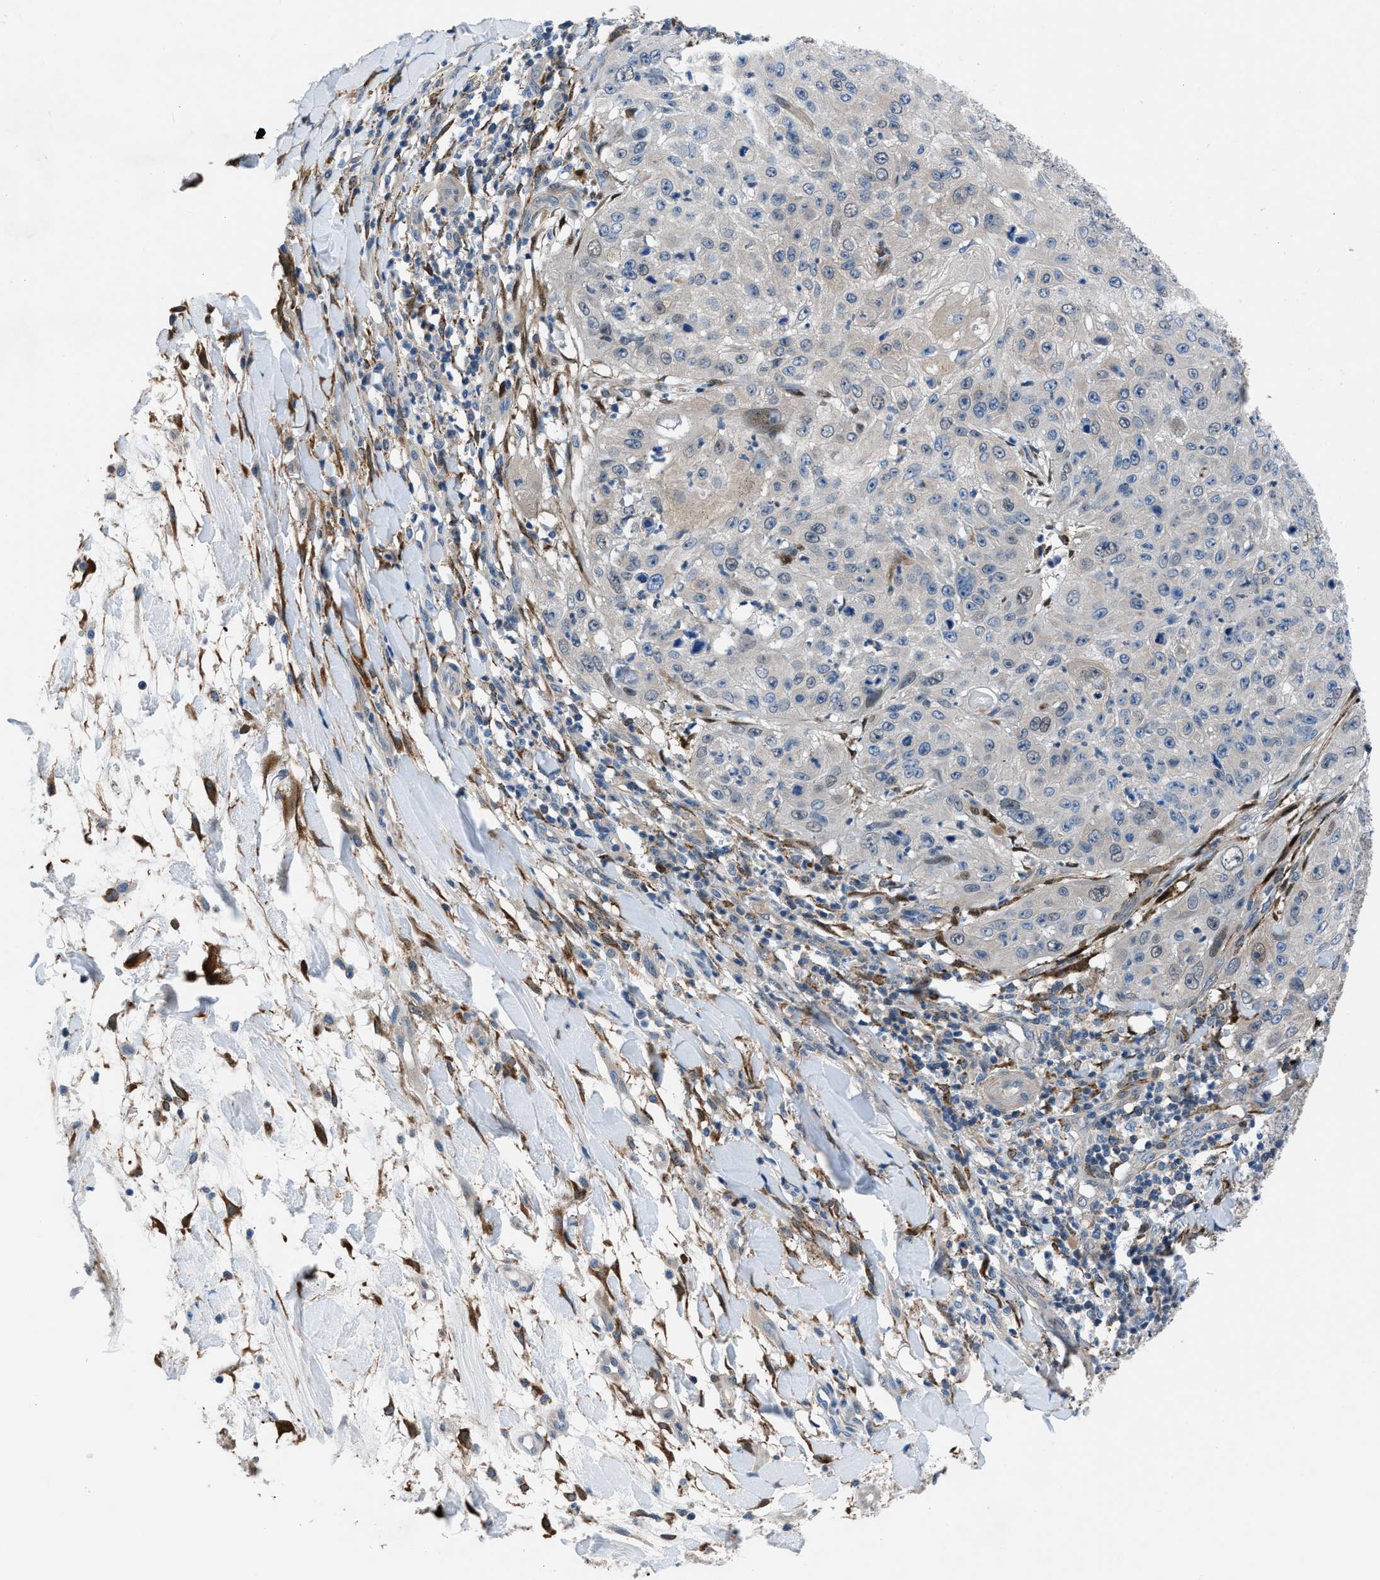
{"staining": {"intensity": "negative", "quantity": "none", "location": "none"}, "tissue": "skin cancer", "cell_type": "Tumor cells", "image_type": "cancer", "snomed": [{"axis": "morphology", "description": "Squamous cell carcinoma, NOS"}, {"axis": "topography", "description": "Skin"}], "caption": "This is an IHC image of skin squamous cell carcinoma. There is no staining in tumor cells.", "gene": "TMEM45B", "patient": {"sex": "female", "age": 80}}